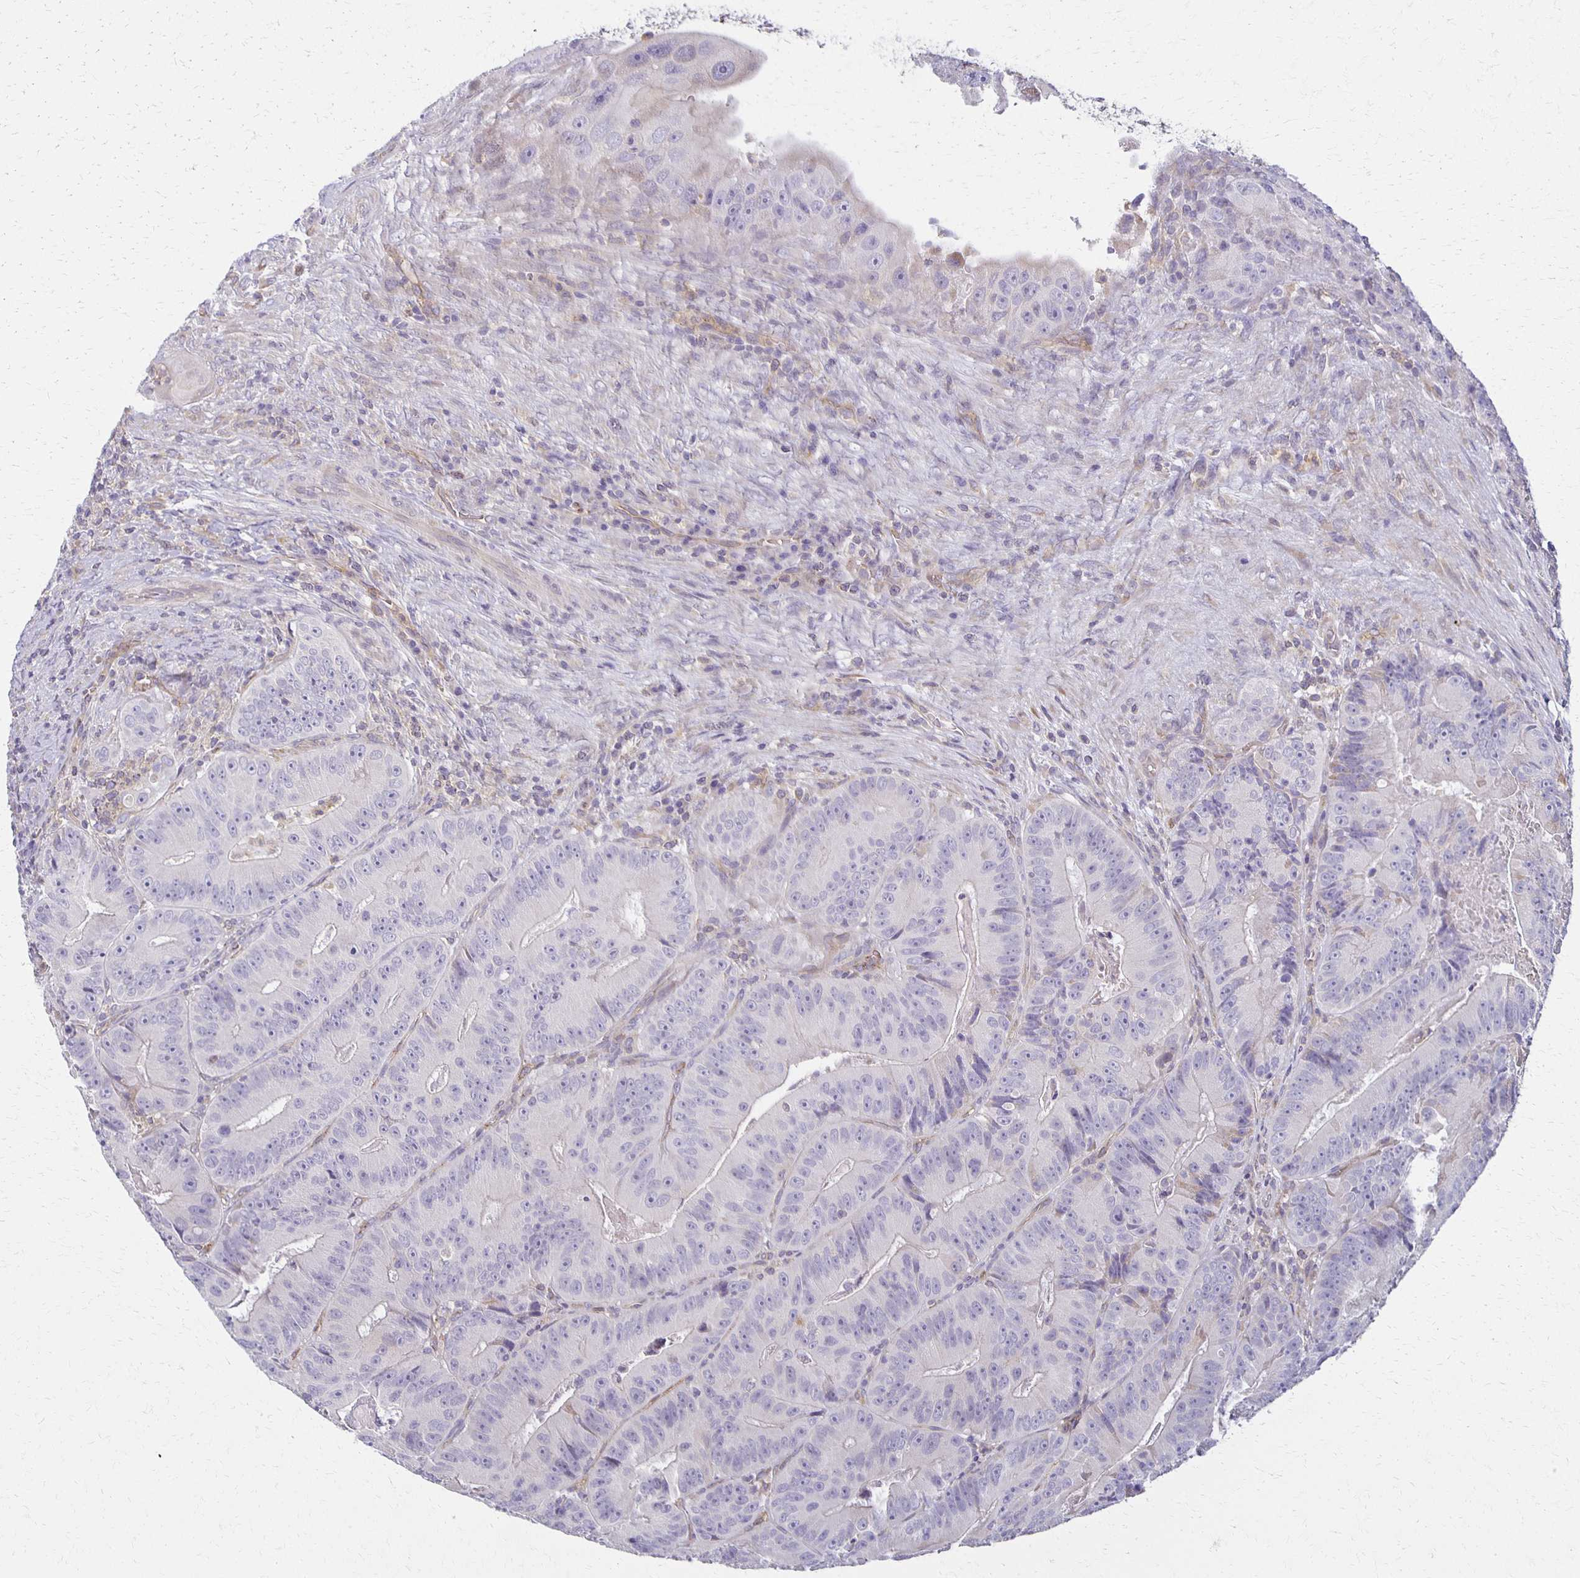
{"staining": {"intensity": "negative", "quantity": "none", "location": "none"}, "tissue": "colorectal cancer", "cell_type": "Tumor cells", "image_type": "cancer", "snomed": [{"axis": "morphology", "description": "Adenocarcinoma, NOS"}, {"axis": "topography", "description": "Colon"}], "caption": "Tumor cells show no significant positivity in colorectal adenocarcinoma.", "gene": "GPX4", "patient": {"sex": "female", "age": 86}}